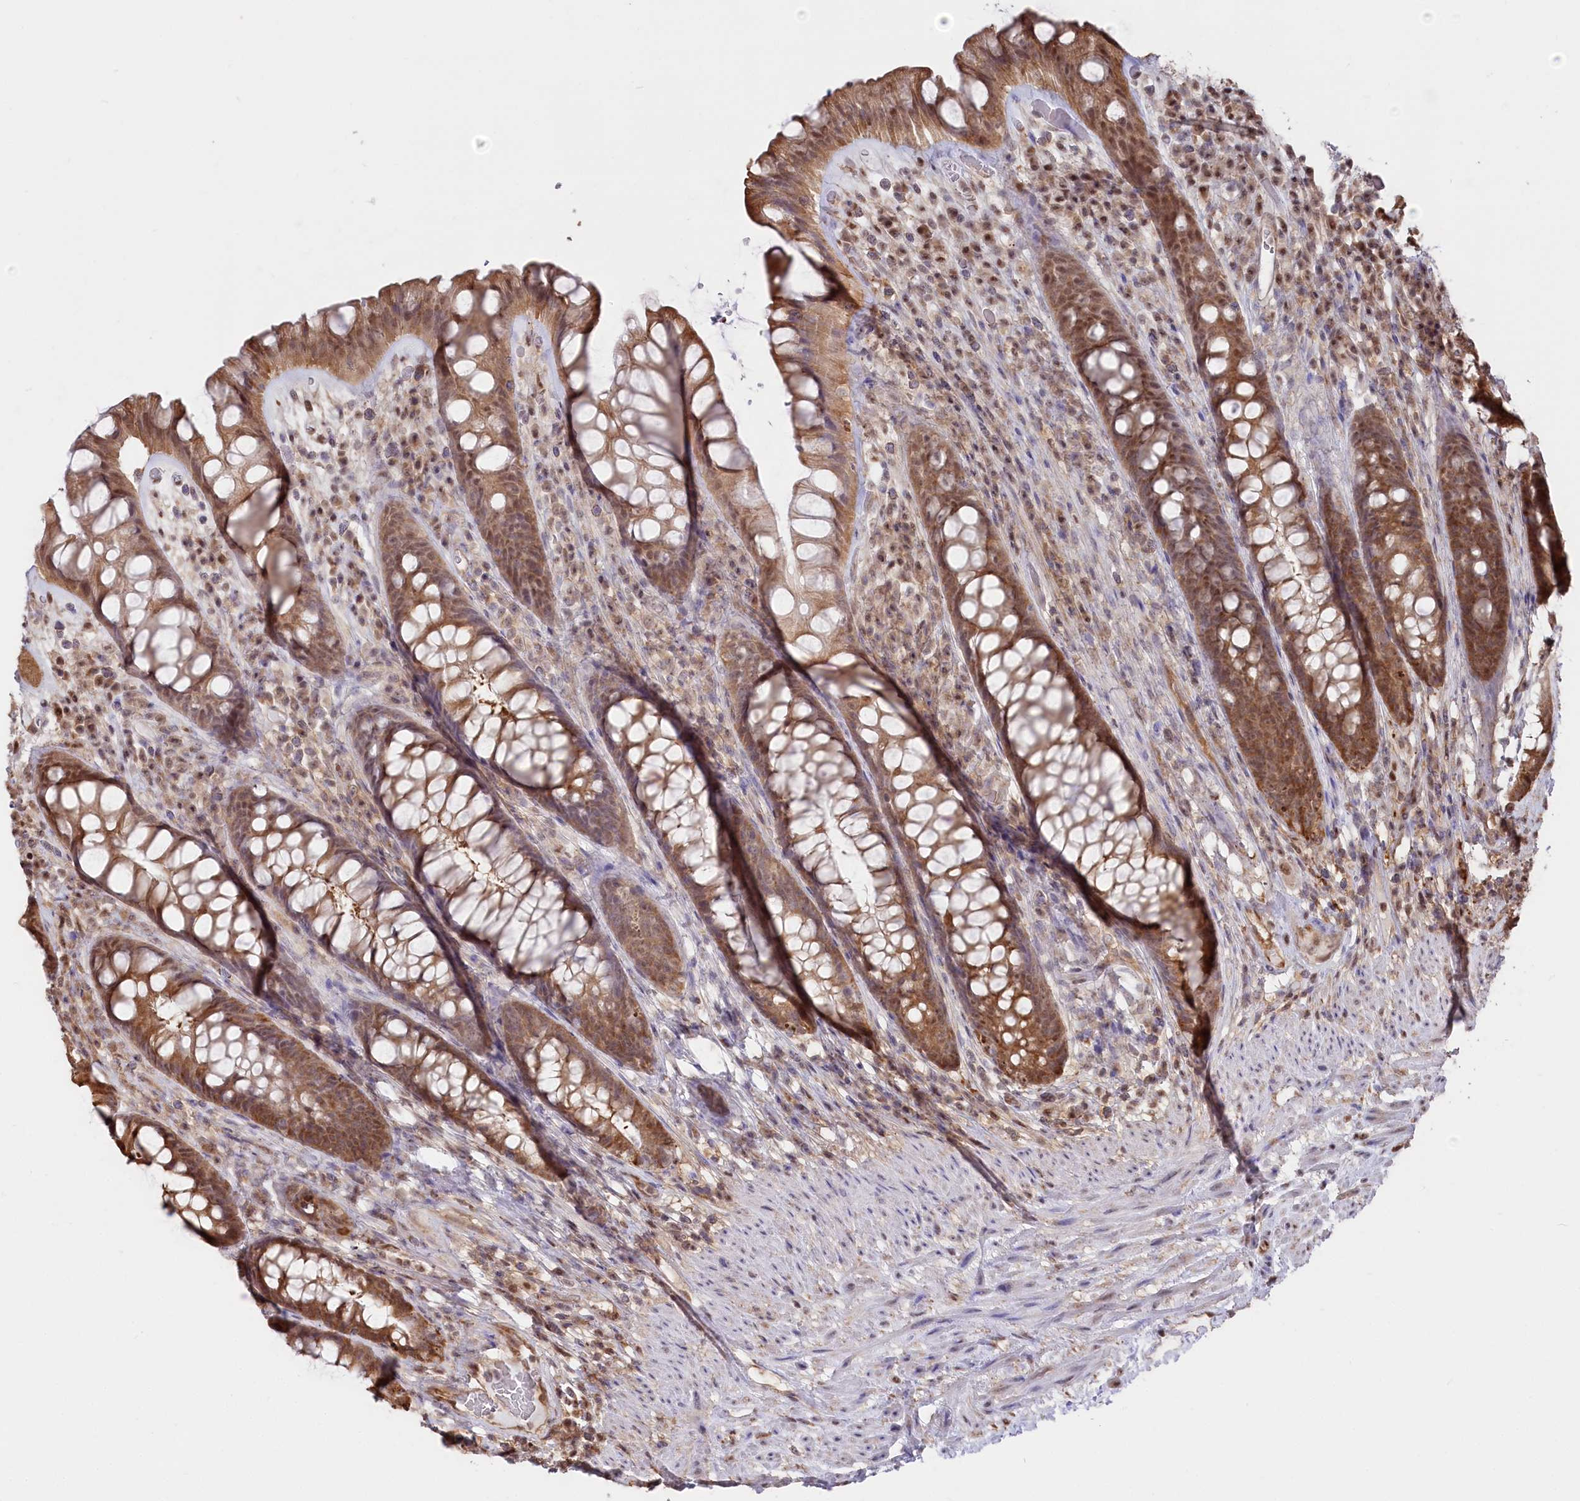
{"staining": {"intensity": "moderate", "quantity": ">75%", "location": "cytoplasmic/membranous,nuclear"}, "tissue": "rectum", "cell_type": "Glandular cells", "image_type": "normal", "snomed": [{"axis": "morphology", "description": "Normal tissue, NOS"}, {"axis": "topography", "description": "Rectum"}], "caption": "Immunohistochemical staining of benign rectum shows medium levels of moderate cytoplasmic/membranous,nuclear positivity in approximately >75% of glandular cells. (Stains: DAB (3,3'-diaminobenzidine) in brown, nuclei in blue, Microscopy: brightfield microscopy at high magnification).", "gene": "PSMA1", "patient": {"sex": "male", "age": 74}}